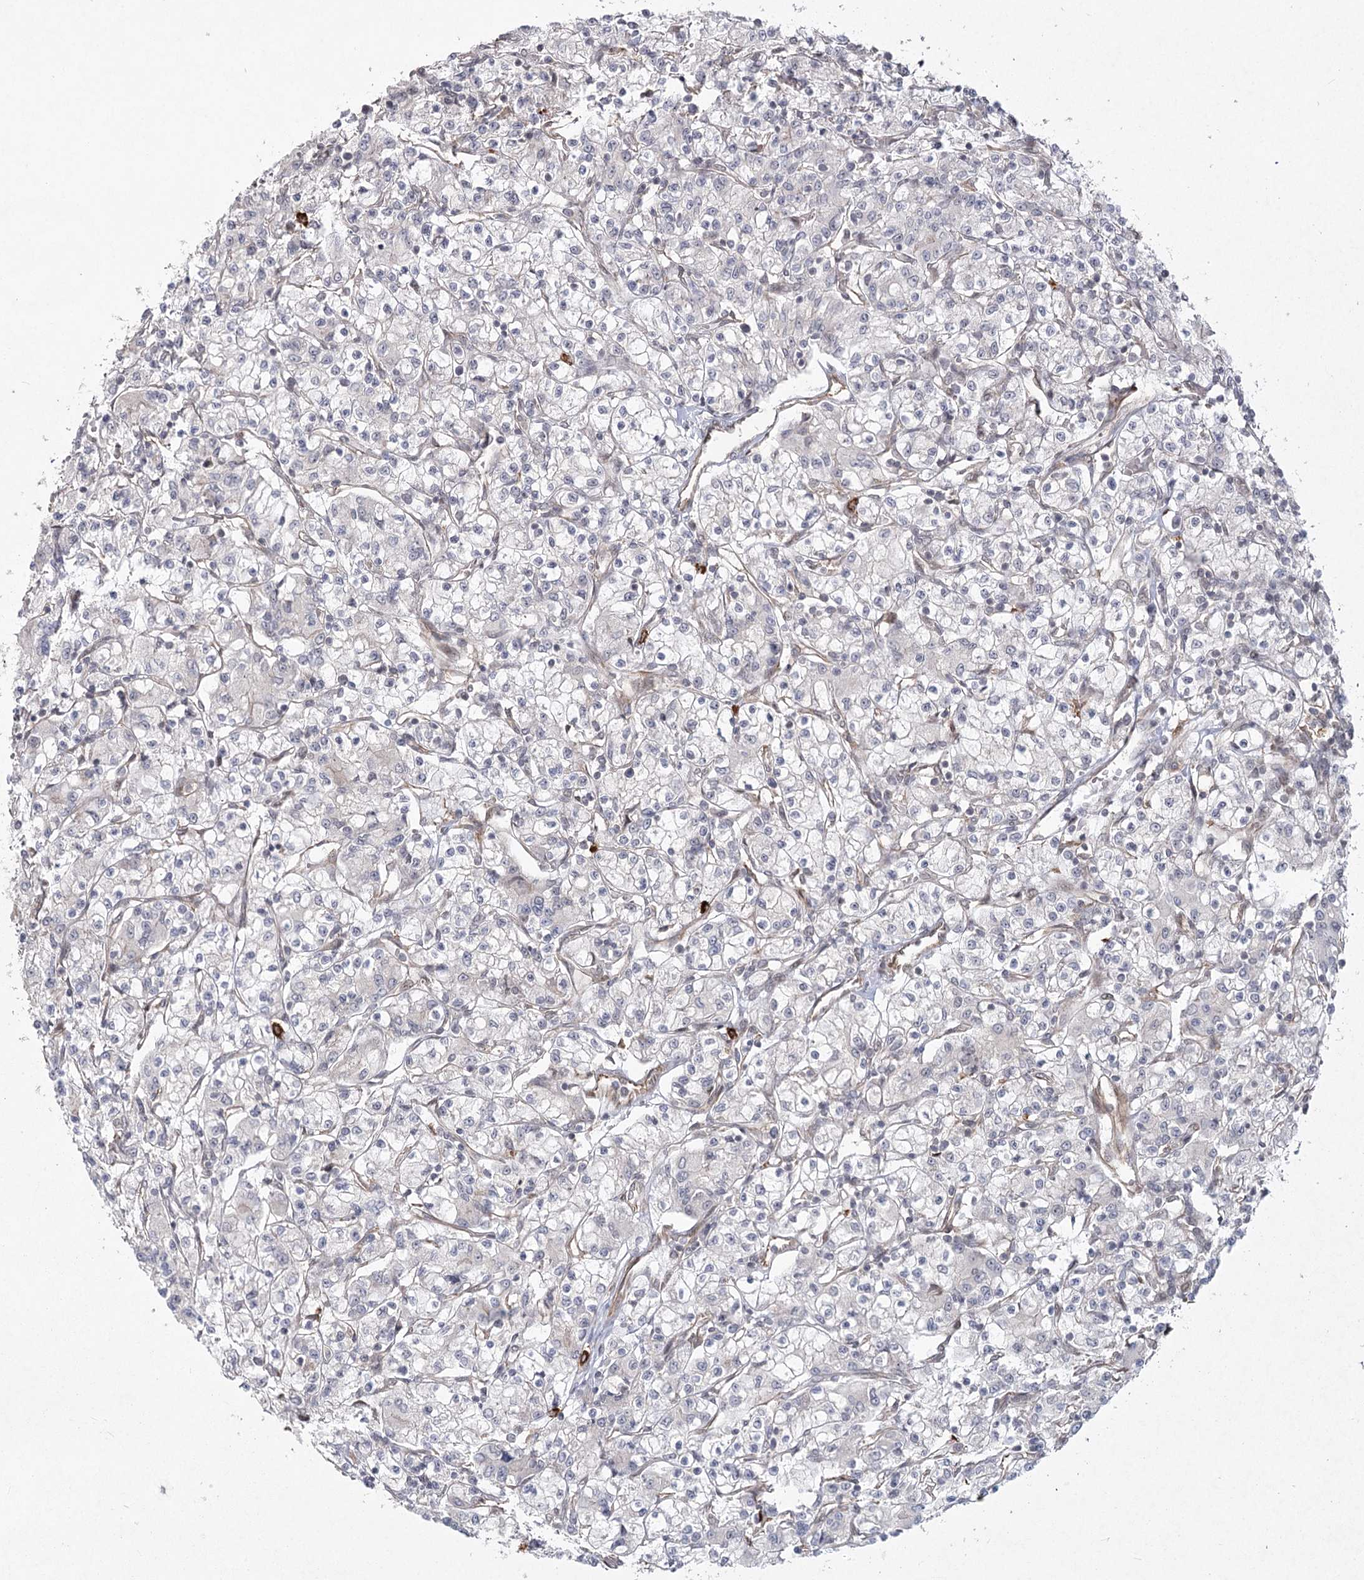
{"staining": {"intensity": "negative", "quantity": "none", "location": "none"}, "tissue": "renal cancer", "cell_type": "Tumor cells", "image_type": "cancer", "snomed": [{"axis": "morphology", "description": "Adenocarcinoma, NOS"}, {"axis": "topography", "description": "Kidney"}], "caption": "This histopathology image is of renal adenocarcinoma stained with immunohistochemistry (IHC) to label a protein in brown with the nuclei are counter-stained blue. There is no positivity in tumor cells. (Stains: DAB (3,3'-diaminobenzidine) immunohistochemistry (IHC) with hematoxylin counter stain, Microscopy: brightfield microscopy at high magnification).", "gene": "AP2M1", "patient": {"sex": "female", "age": 59}}